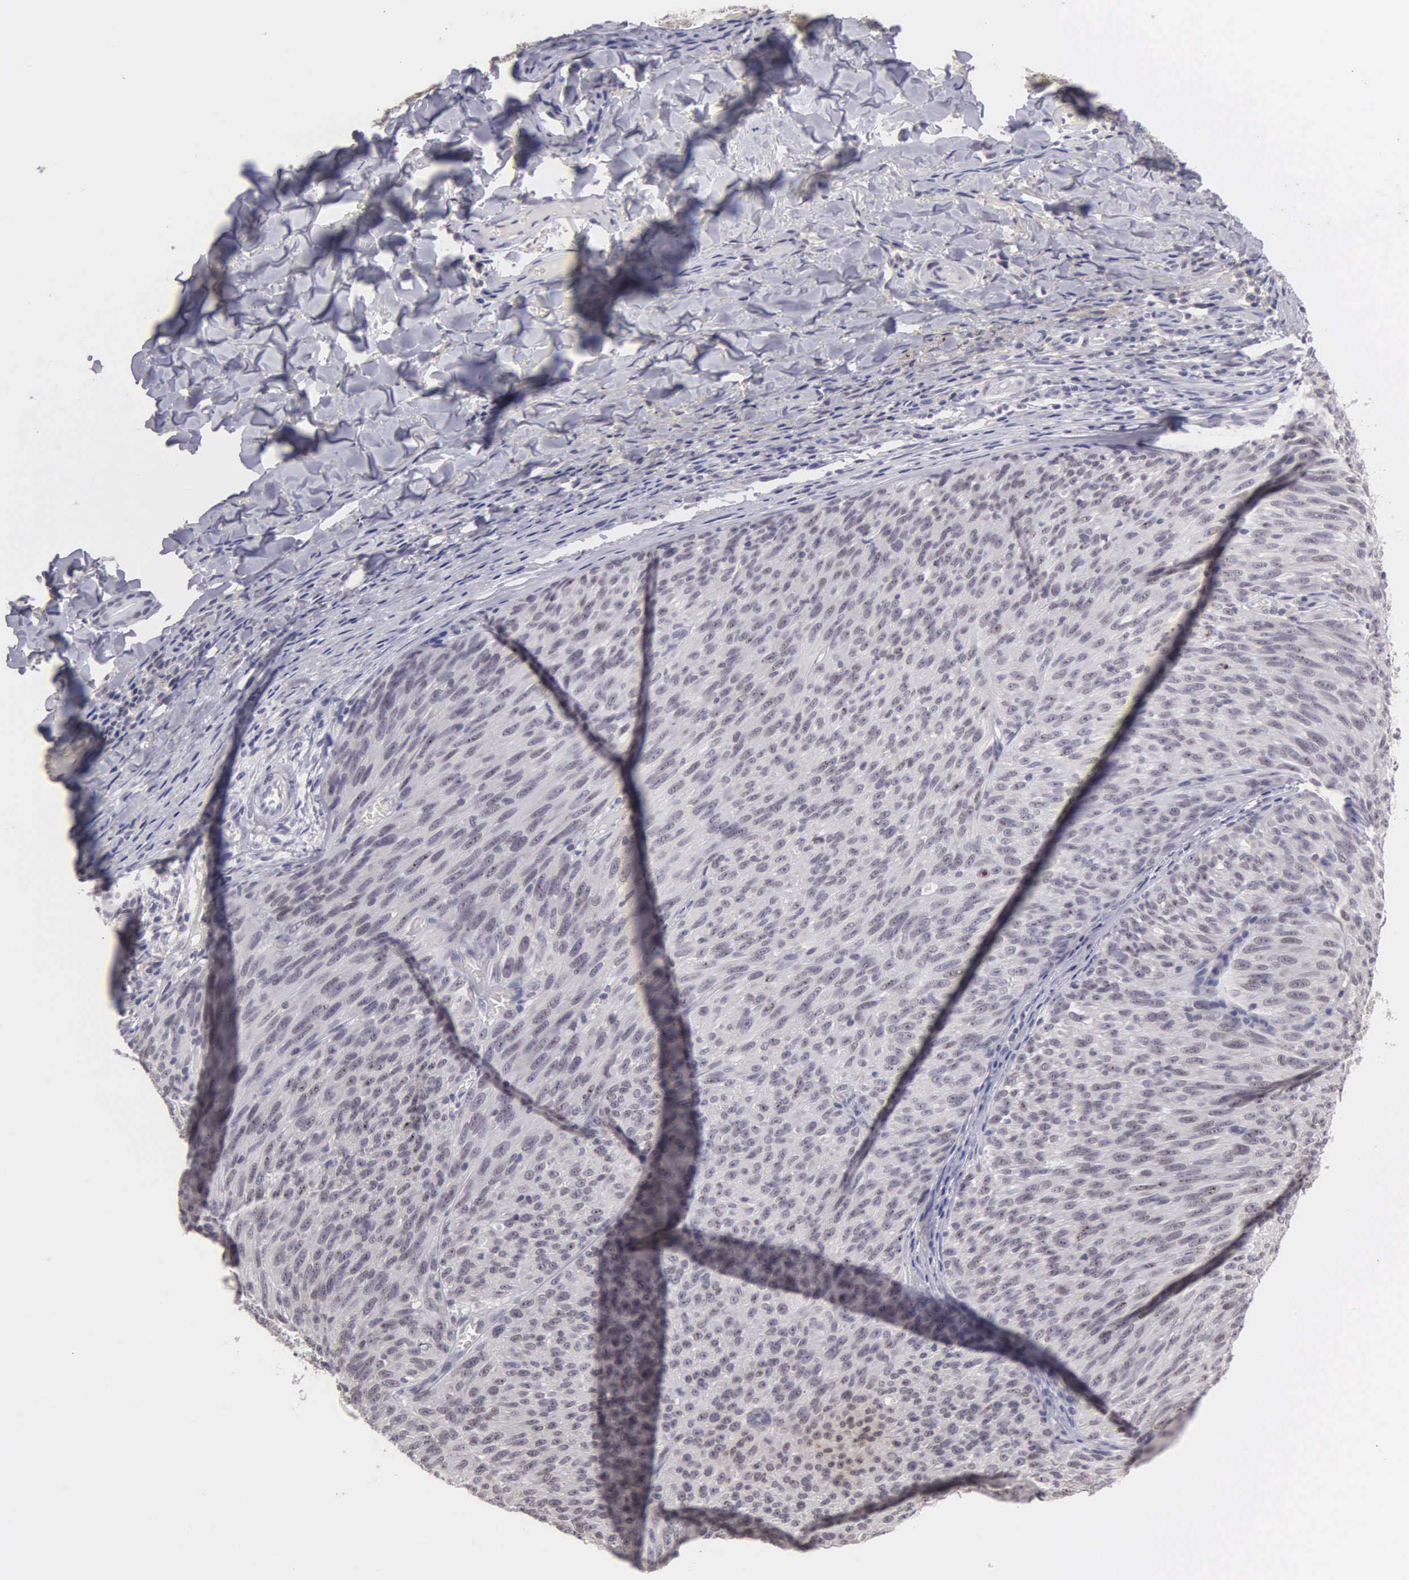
{"staining": {"intensity": "negative", "quantity": "none", "location": "none"}, "tissue": "melanoma", "cell_type": "Tumor cells", "image_type": "cancer", "snomed": [{"axis": "morphology", "description": "Malignant melanoma, NOS"}, {"axis": "topography", "description": "Skin"}], "caption": "Tumor cells show no significant positivity in malignant melanoma. The staining was performed using DAB (3,3'-diaminobenzidine) to visualize the protein expression in brown, while the nuclei were stained in blue with hematoxylin (Magnification: 20x).", "gene": "BRD1", "patient": {"sex": "male", "age": 76}}